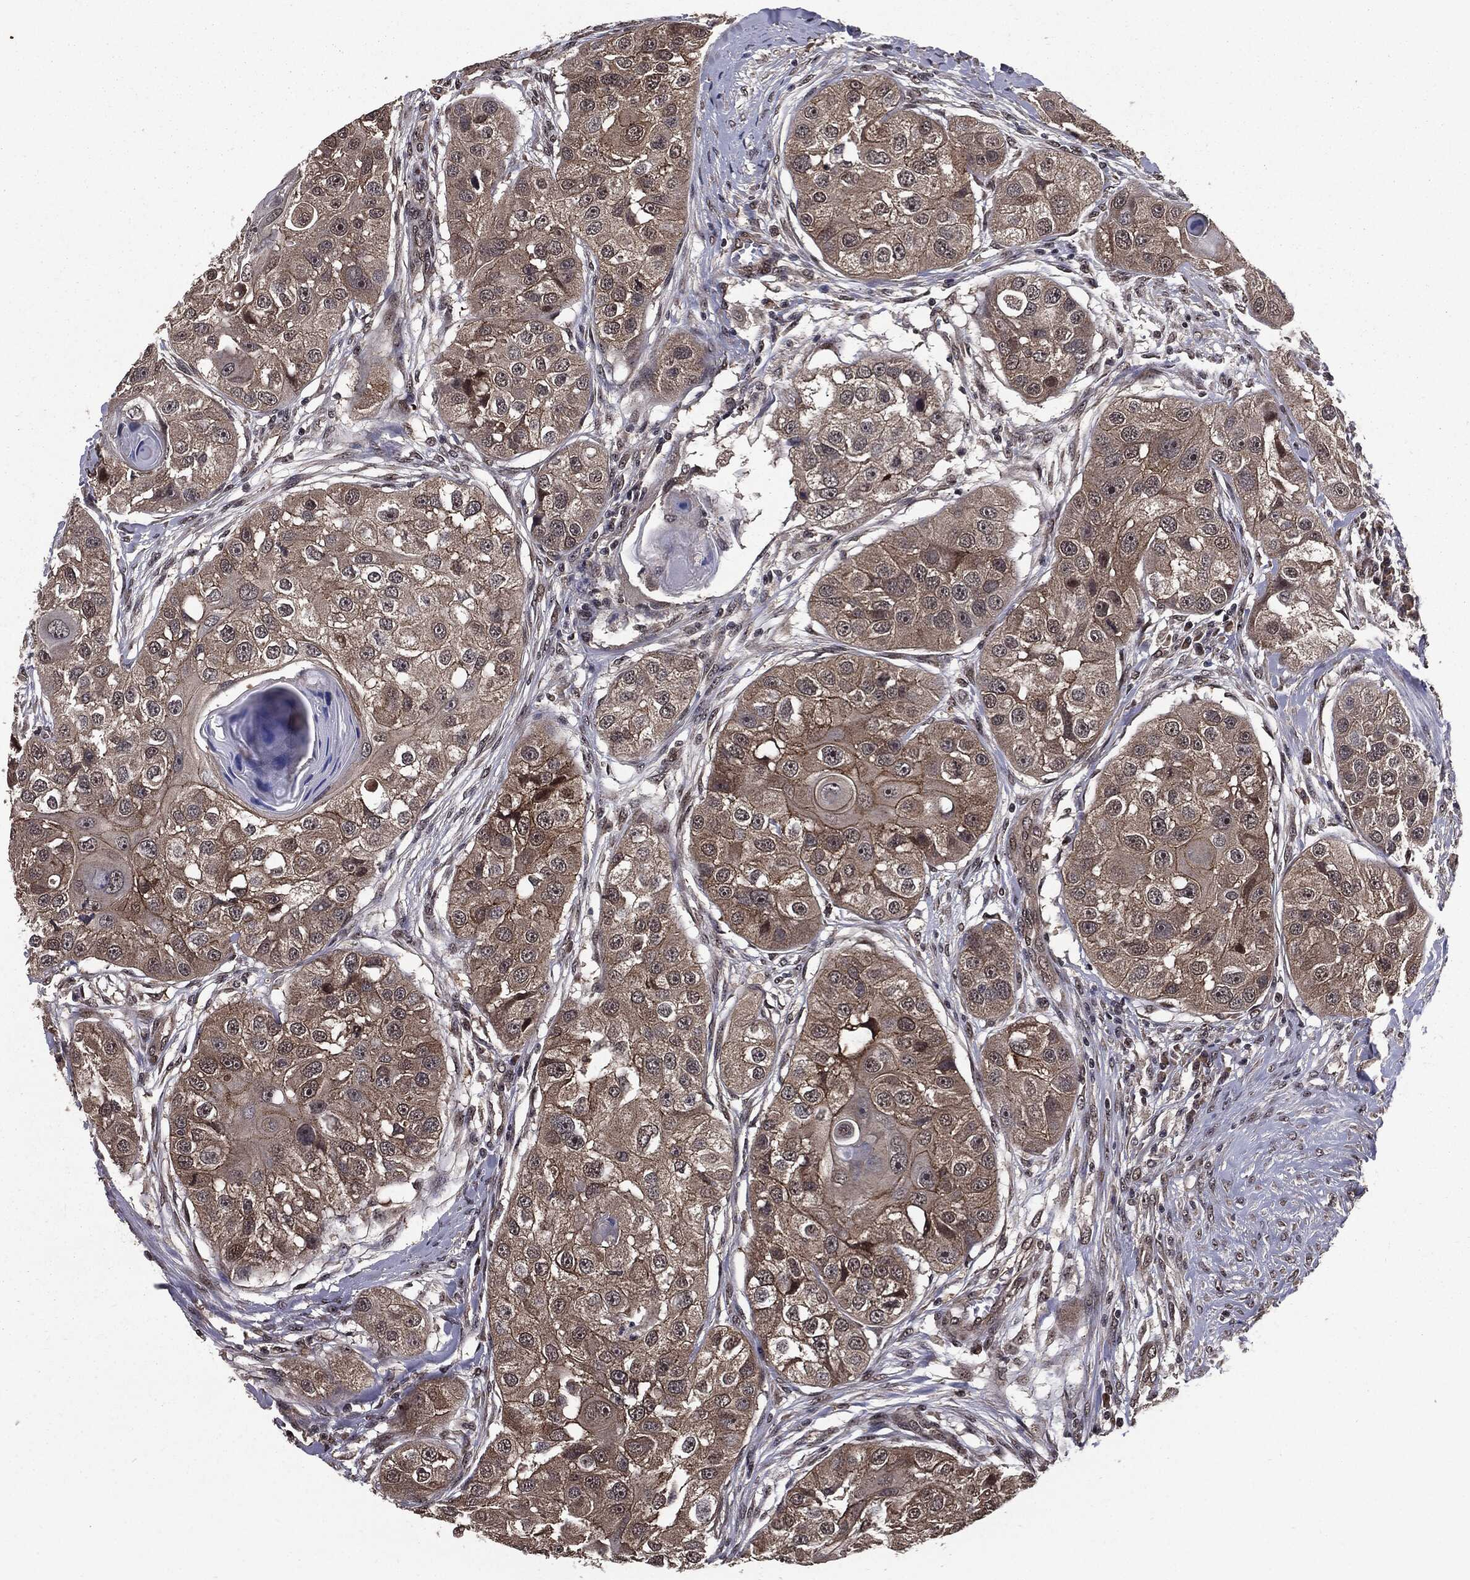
{"staining": {"intensity": "moderate", "quantity": "<25%", "location": "cytoplasmic/membranous"}, "tissue": "head and neck cancer", "cell_type": "Tumor cells", "image_type": "cancer", "snomed": [{"axis": "morphology", "description": "Normal tissue, NOS"}, {"axis": "morphology", "description": "Squamous cell carcinoma, NOS"}, {"axis": "topography", "description": "Skeletal muscle"}, {"axis": "topography", "description": "Head-Neck"}], "caption": "Protein staining exhibits moderate cytoplasmic/membranous expression in about <25% of tumor cells in head and neck squamous cell carcinoma. (brown staining indicates protein expression, while blue staining denotes nuclei).", "gene": "PTPA", "patient": {"sex": "male", "age": 51}}